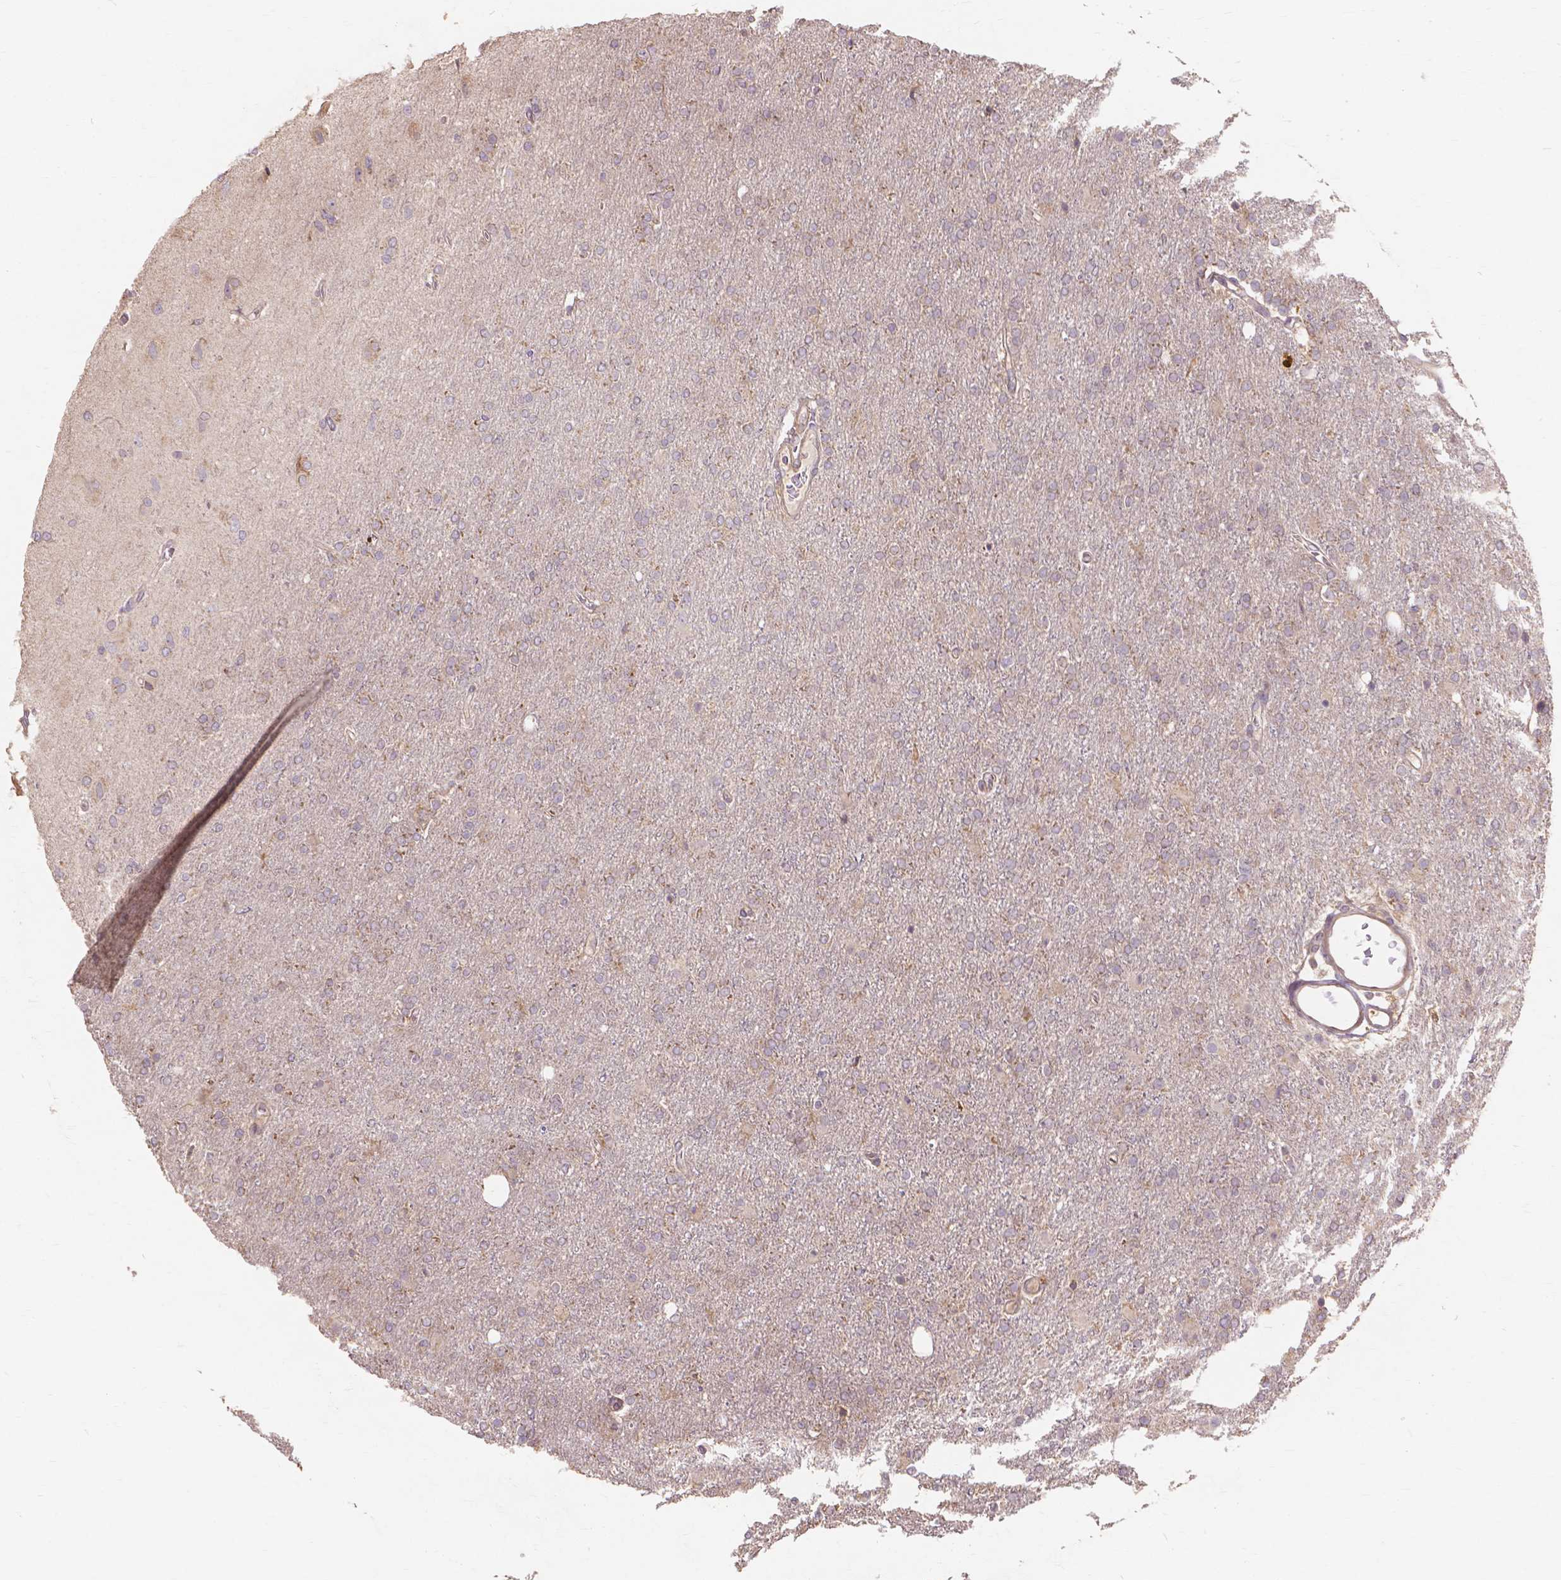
{"staining": {"intensity": "negative", "quantity": "none", "location": "none"}, "tissue": "glioma", "cell_type": "Tumor cells", "image_type": "cancer", "snomed": [{"axis": "morphology", "description": "Glioma, malignant, High grade"}, {"axis": "topography", "description": "Cerebral cortex"}], "caption": "DAB immunohistochemical staining of human malignant high-grade glioma displays no significant positivity in tumor cells.", "gene": "TAB2", "patient": {"sex": "male", "age": 70}}